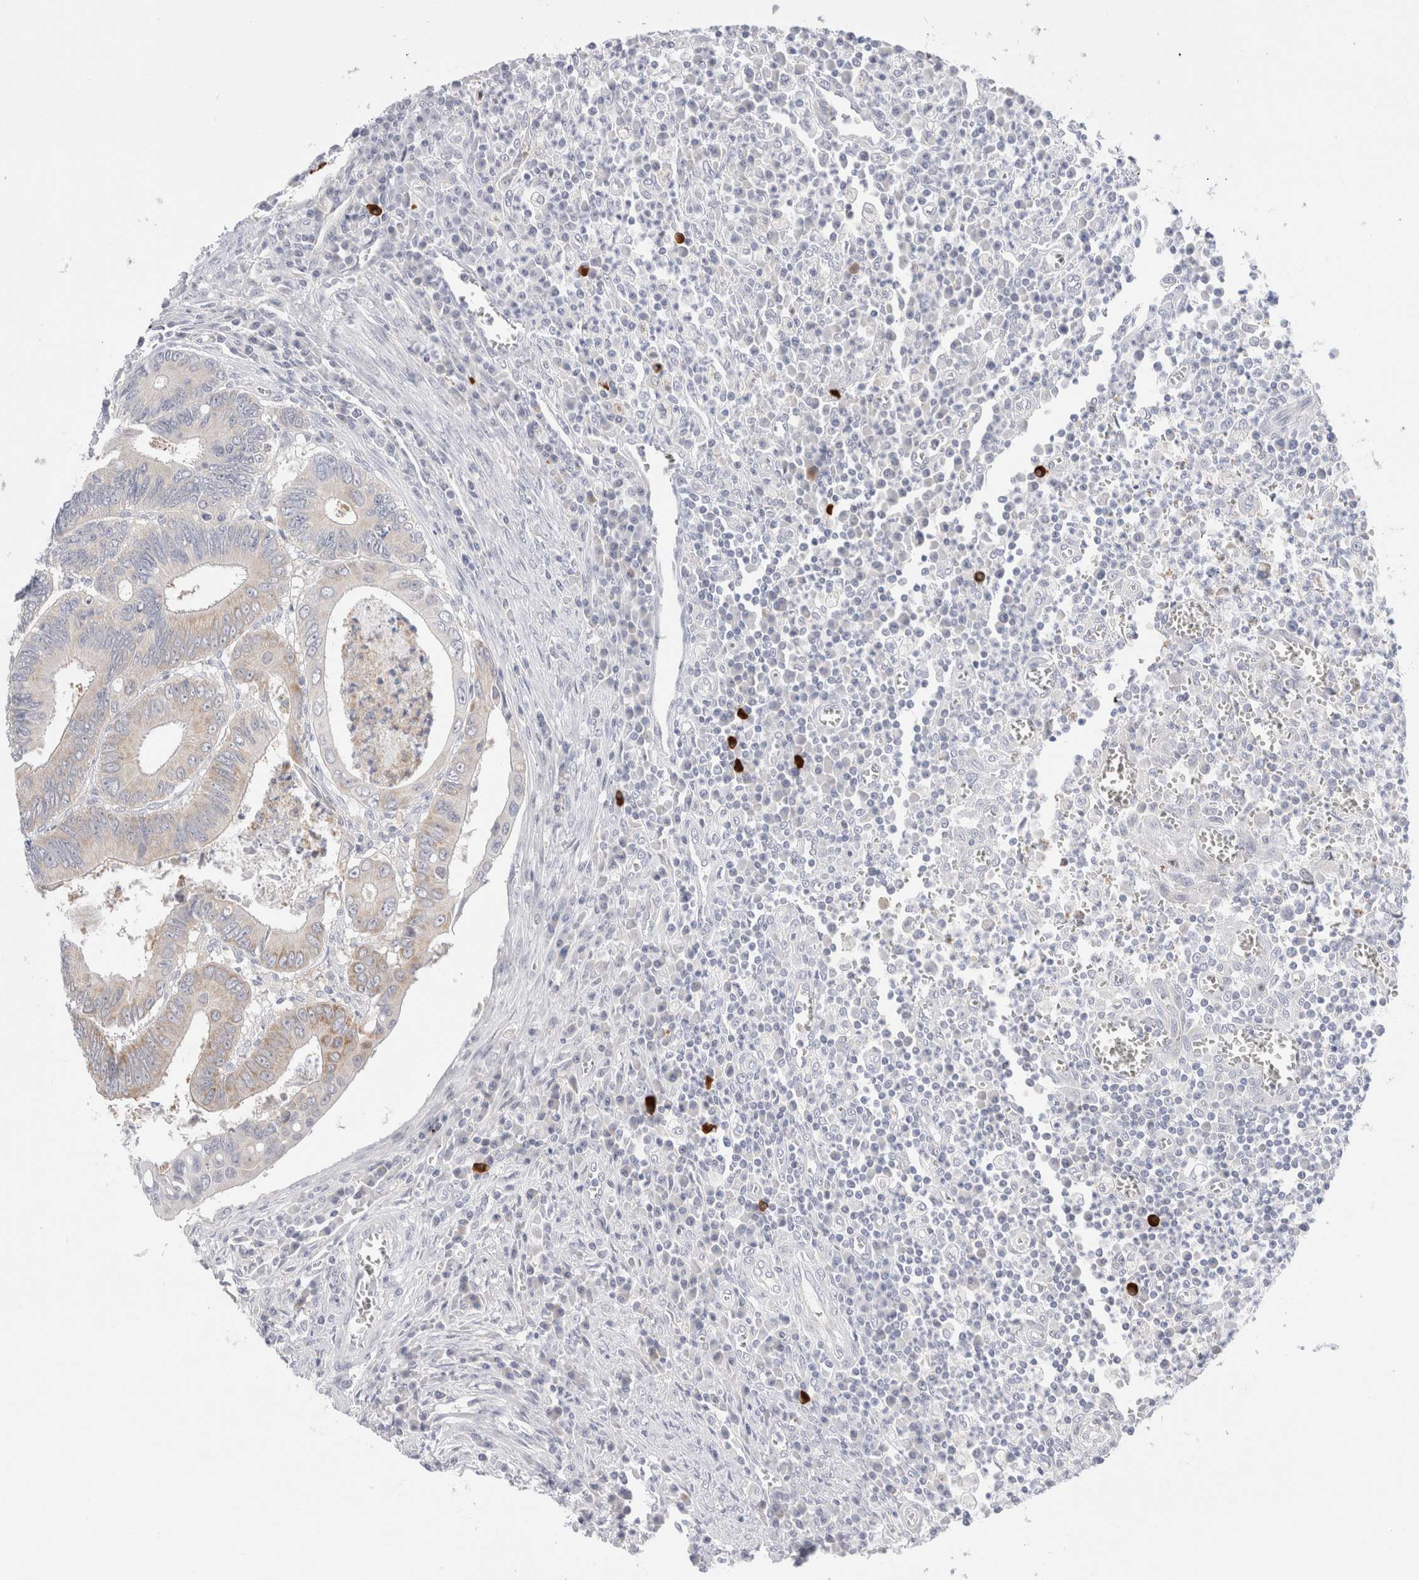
{"staining": {"intensity": "weak", "quantity": "<25%", "location": "cytoplasmic/membranous"}, "tissue": "colorectal cancer", "cell_type": "Tumor cells", "image_type": "cancer", "snomed": [{"axis": "morphology", "description": "Inflammation, NOS"}, {"axis": "morphology", "description": "Adenocarcinoma, NOS"}, {"axis": "topography", "description": "Colon"}], "caption": "Immunohistochemistry (IHC) image of neoplastic tissue: human colorectal adenocarcinoma stained with DAB exhibits no significant protein expression in tumor cells.", "gene": "NDOR1", "patient": {"sex": "male", "age": 72}}